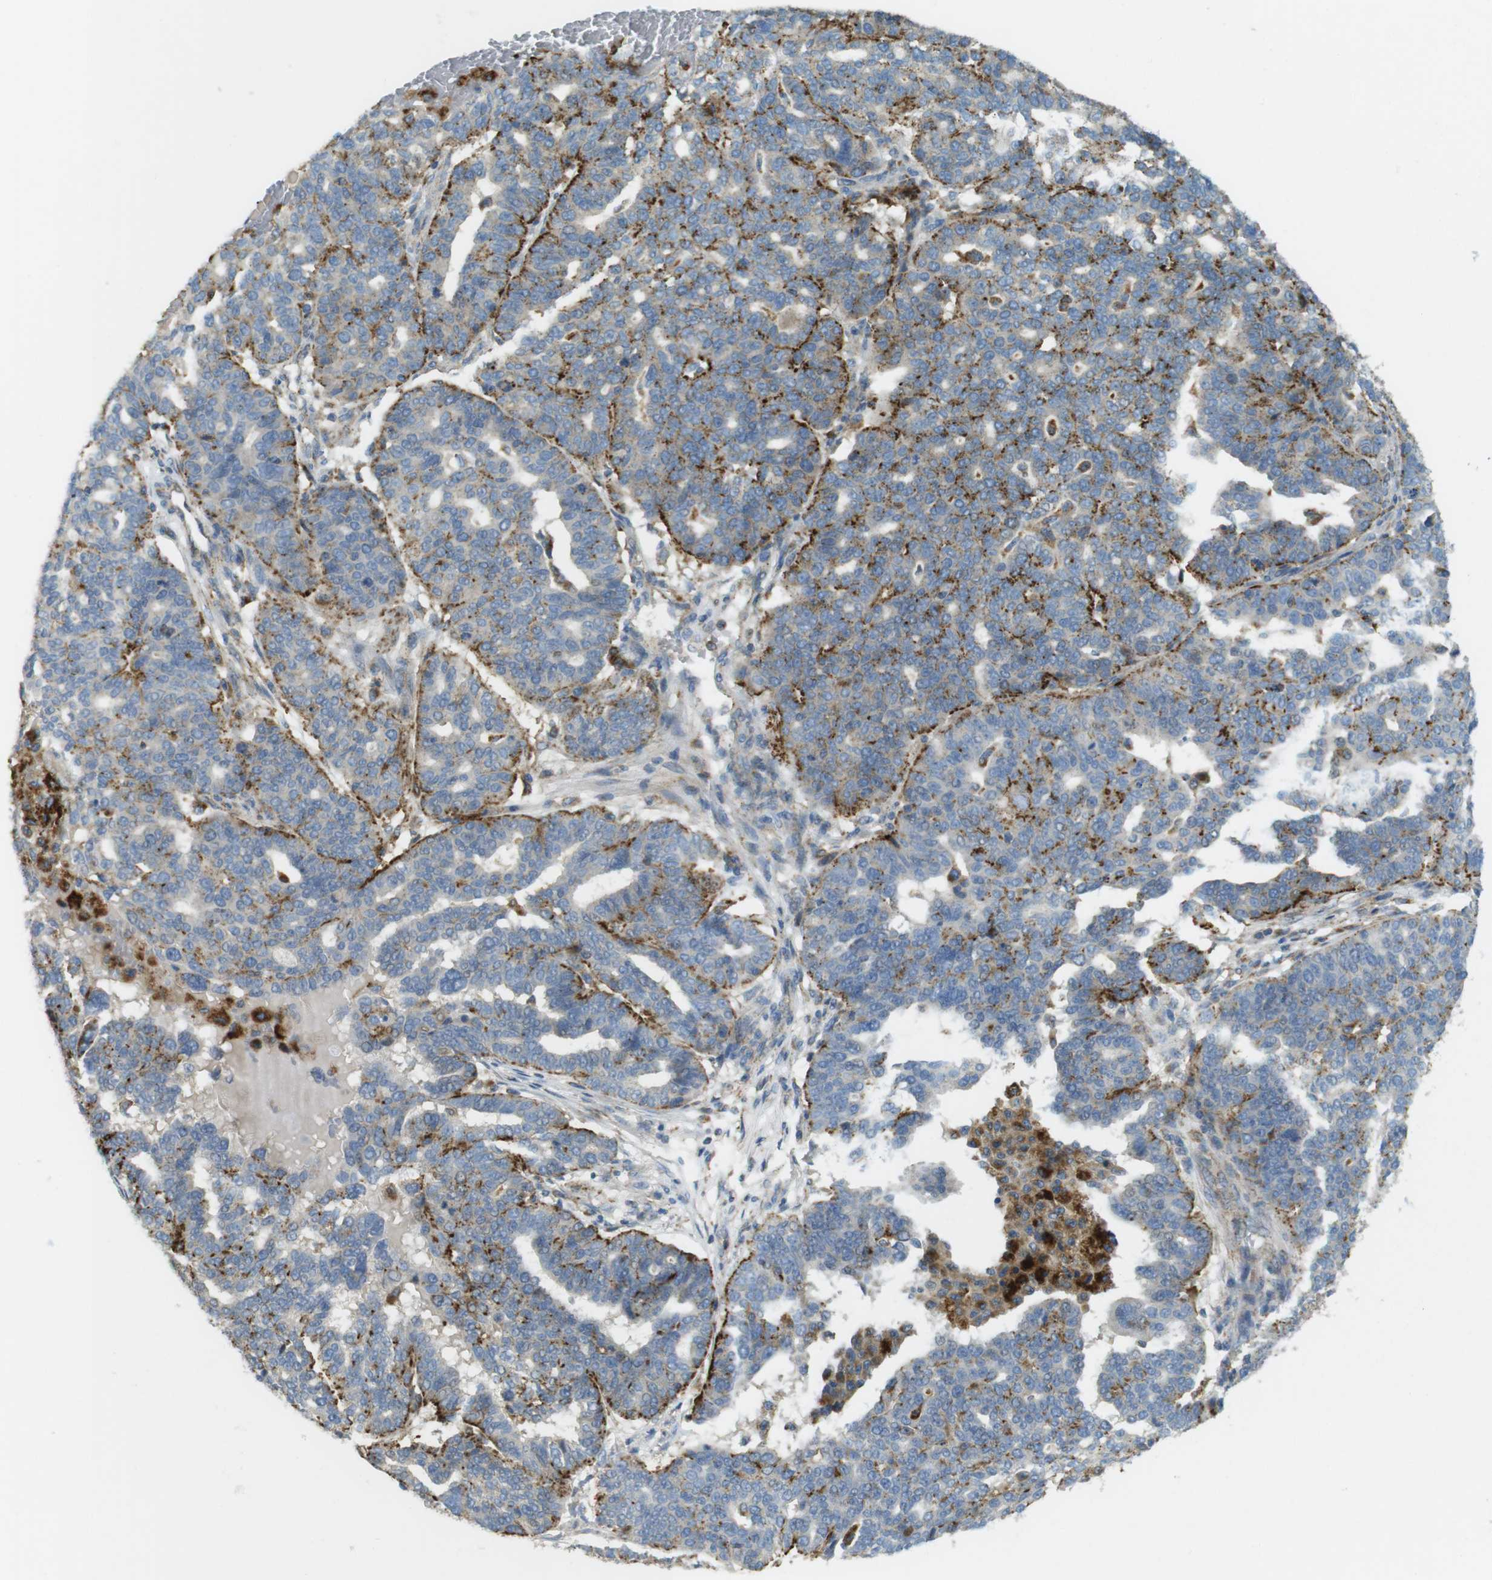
{"staining": {"intensity": "strong", "quantity": "25%-75%", "location": "cytoplasmic/membranous"}, "tissue": "ovarian cancer", "cell_type": "Tumor cells", "image_type": "cancer", "snomed": [{"axis": "morphology", "description": "Cystadenocarcinoma, serous, NOS"}, {"axis": "topography", "description": "Ovary"}], "caption": "Protein analysis of serous cystadenocarcinoma (ovarian) tissue exhibits strong cytoplasmic/membranous positivity in approximately 25%-75% of tumor cells.", "gene": "LAMP1", "patient": {"sex": "female", "age": 59}}